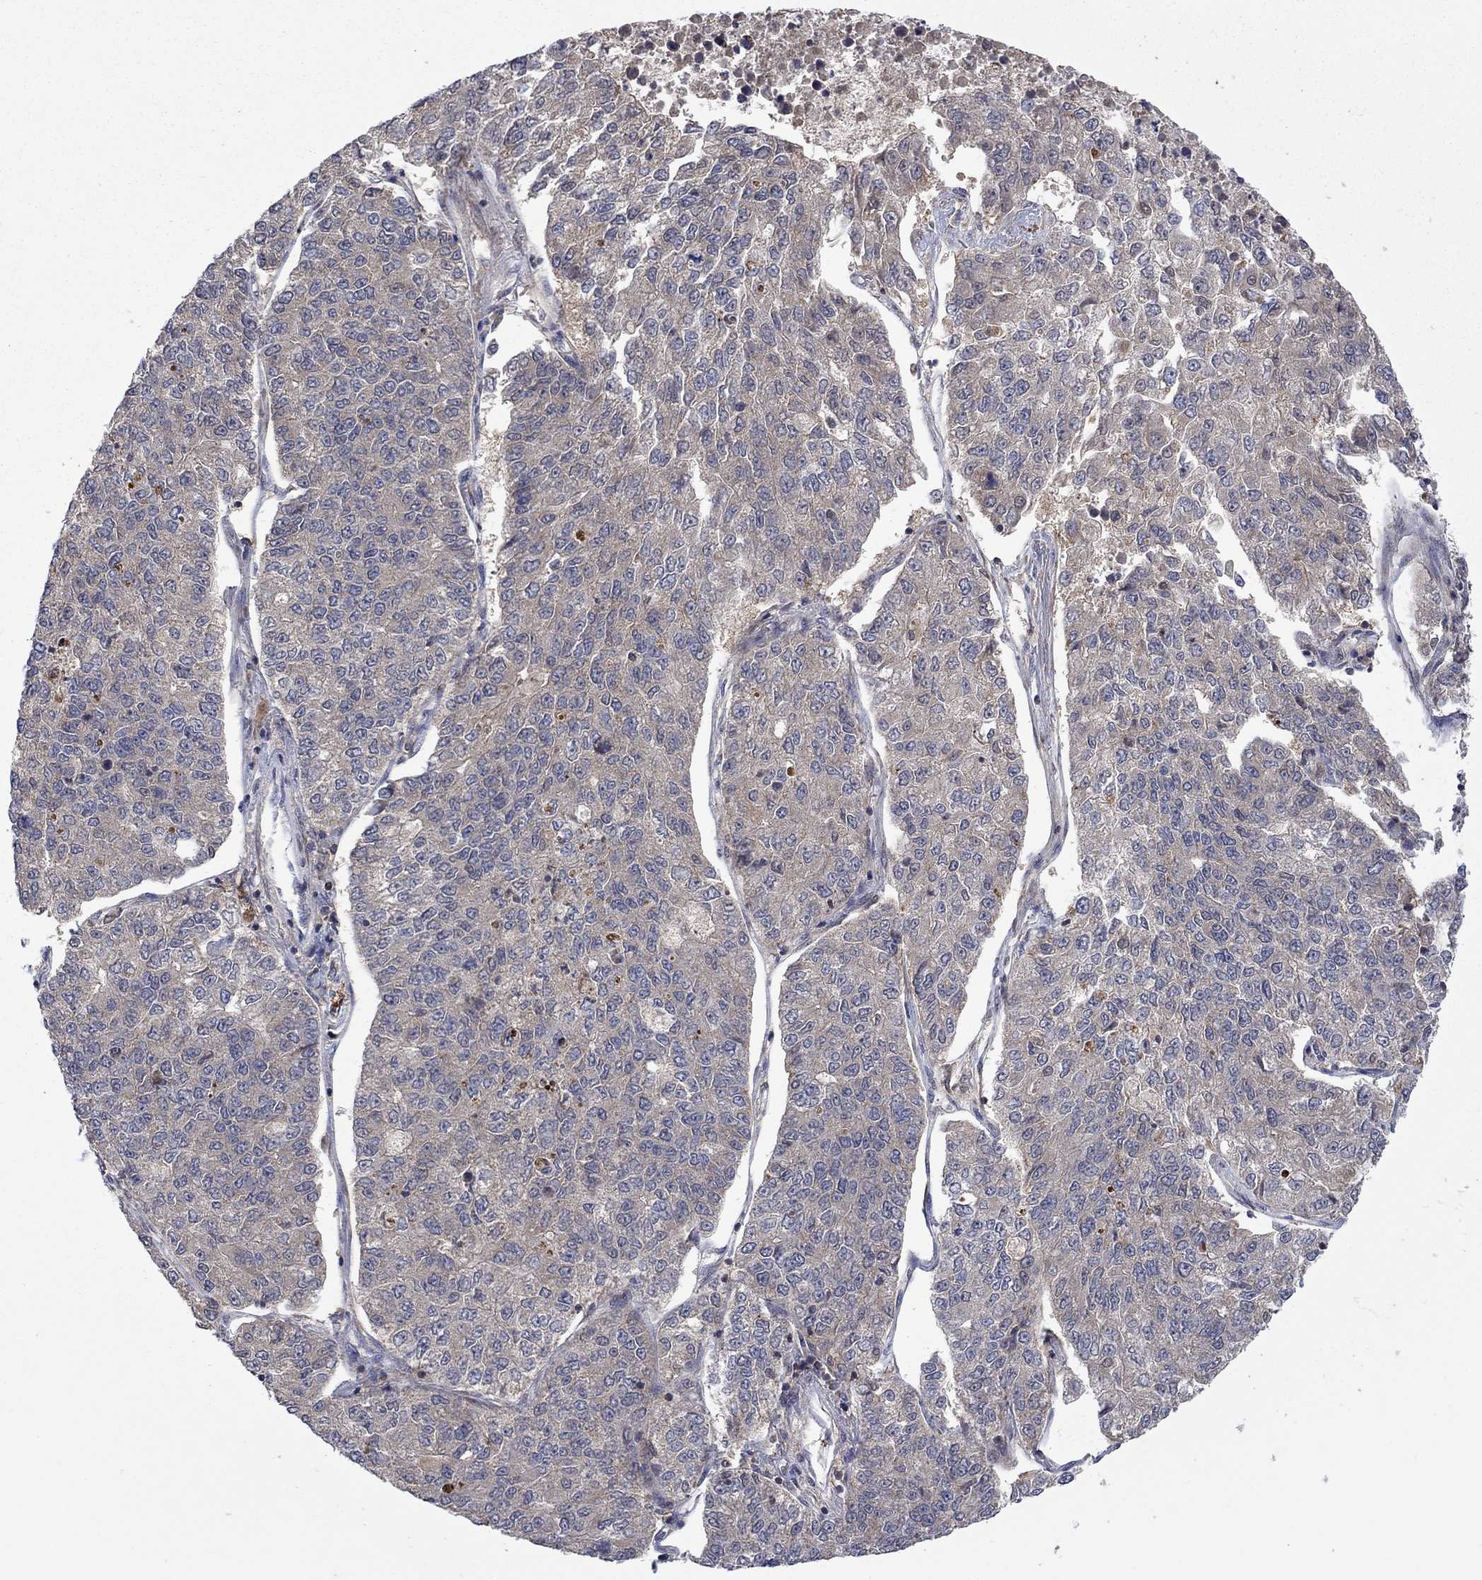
{"staining": {"intensity": "negative", "quantity": "none", "location": "none"}, "tissue": "lung cancer", "cell_type": "Tumor cells", "image_type": "cancer", "snomed": [{"axis": "morphology", "description": "Adenocarcinoma, NOS"}, {"axis": "topography", "description": "Lung"}], "caption": "An image of adenocarcinoma (lung) stained for a protein reveals no brown staining in tumor cells. Brightfield microscopy of immunohistochemistry stained with DAB (brown) and hematoxylin (blue), captured at high magnification.", "gene": "IAH1", "patient": {"sex": "male", "age": 49}}